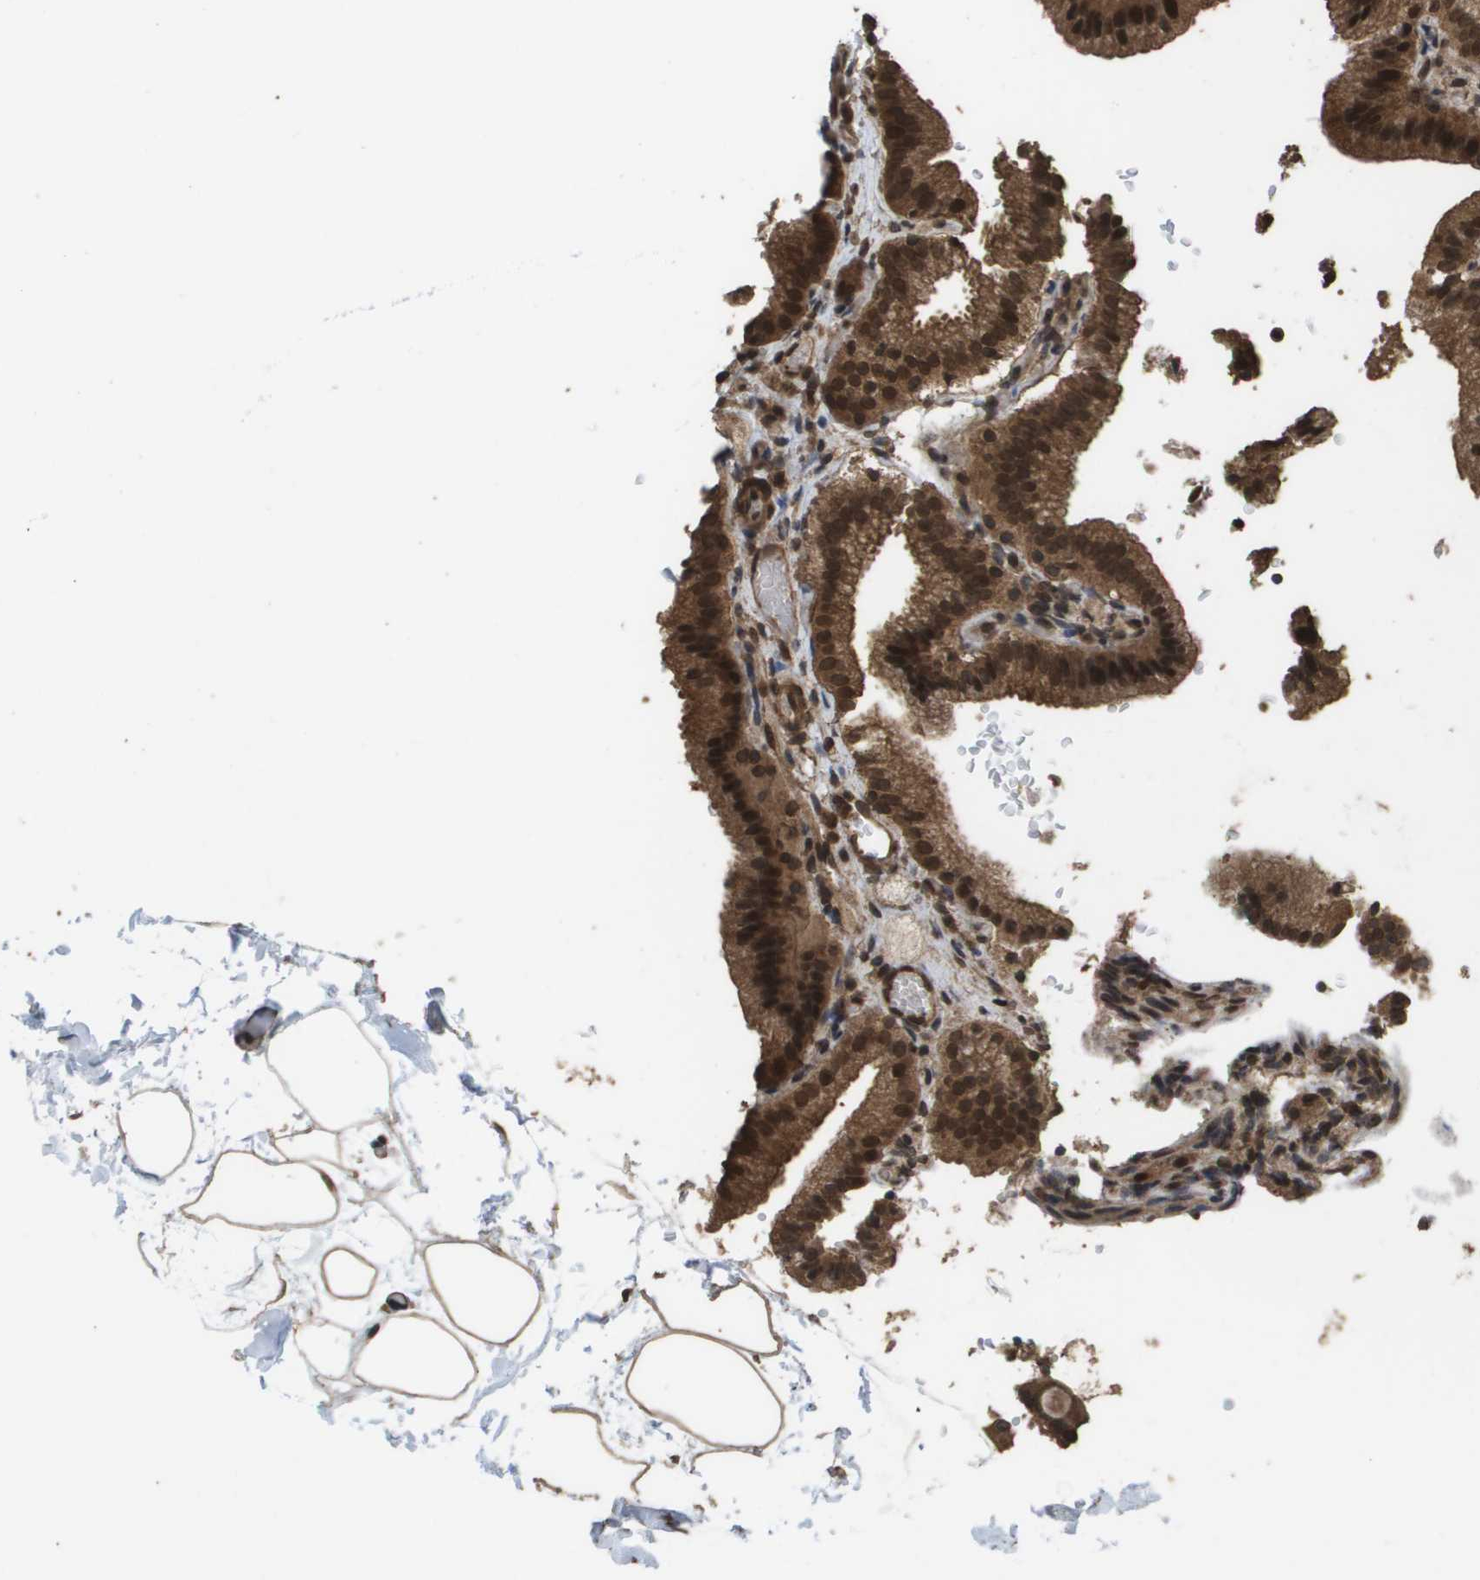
{"staining": {"intensity": "strong", "quantity": ">75%", "location": "cytoplasmic/membranous,nuclear"}, "tissue": "gallbladder", "cell_type": "Glandular cells", "image_type": "normal", "snomed": [{"axis": "morphology", "description": "Normal tissue, NOS"}, {"axis": "topography", "description": "Gallbladder"}], "caption": "The image exhibits a brown stain indicating the presence of a protein in the cytoplasmic/membranous,nuclear of glandular cells in gallbladder. (Stains: DAB in brown, nuclei in blue, Microscopy: brightfield microscopy at high magnification).", "gene": "AXIN2", "patient": {"sex": "male", "age": 54}}